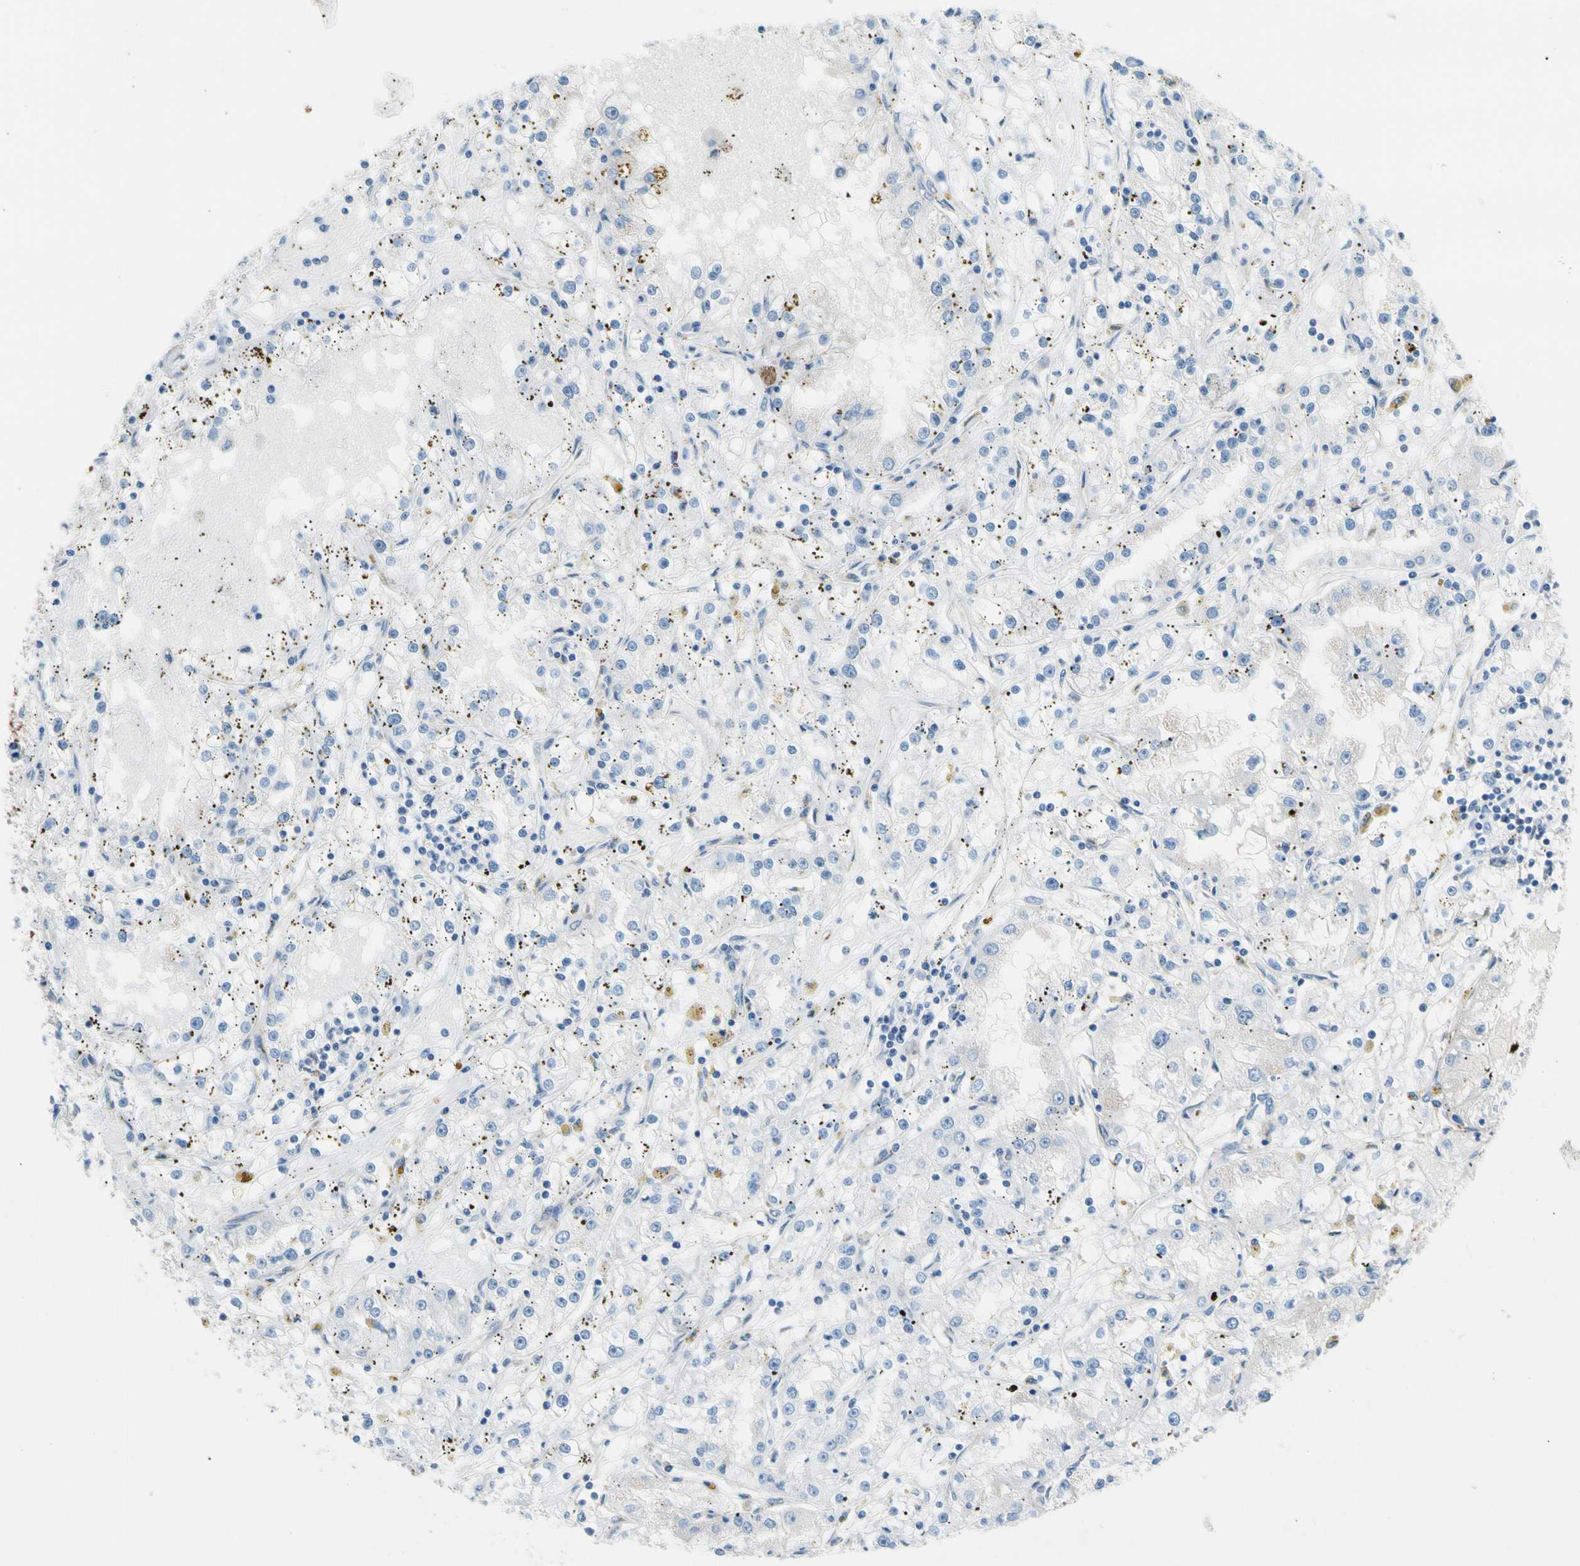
{"staining": {"intensity": "negative", "quantity": "none", "location": "none"}, "tissue": "renal cancer", "cell_type": "Tumor cells", "image_type": "cancer", "snomed": [{"axis": "morphology", "description": "Adenocarcinoma, NOS"}, {"axis": "topography", "description": "Kidney"}], "caption": "High magnification brightfield microscopy of renal cancer stained with DAB (3,3'-diaminobenzidine) (brown) and counterstained with hematoxylin (blue): tumor cells show no significant positivity. (DAB (3,3'-diaminobenzidine) immunohistochemistry visualized using brightfield microscopy, high magnification).", "gene": "HK1", "patient": {"sex": "male", "age": 56}}